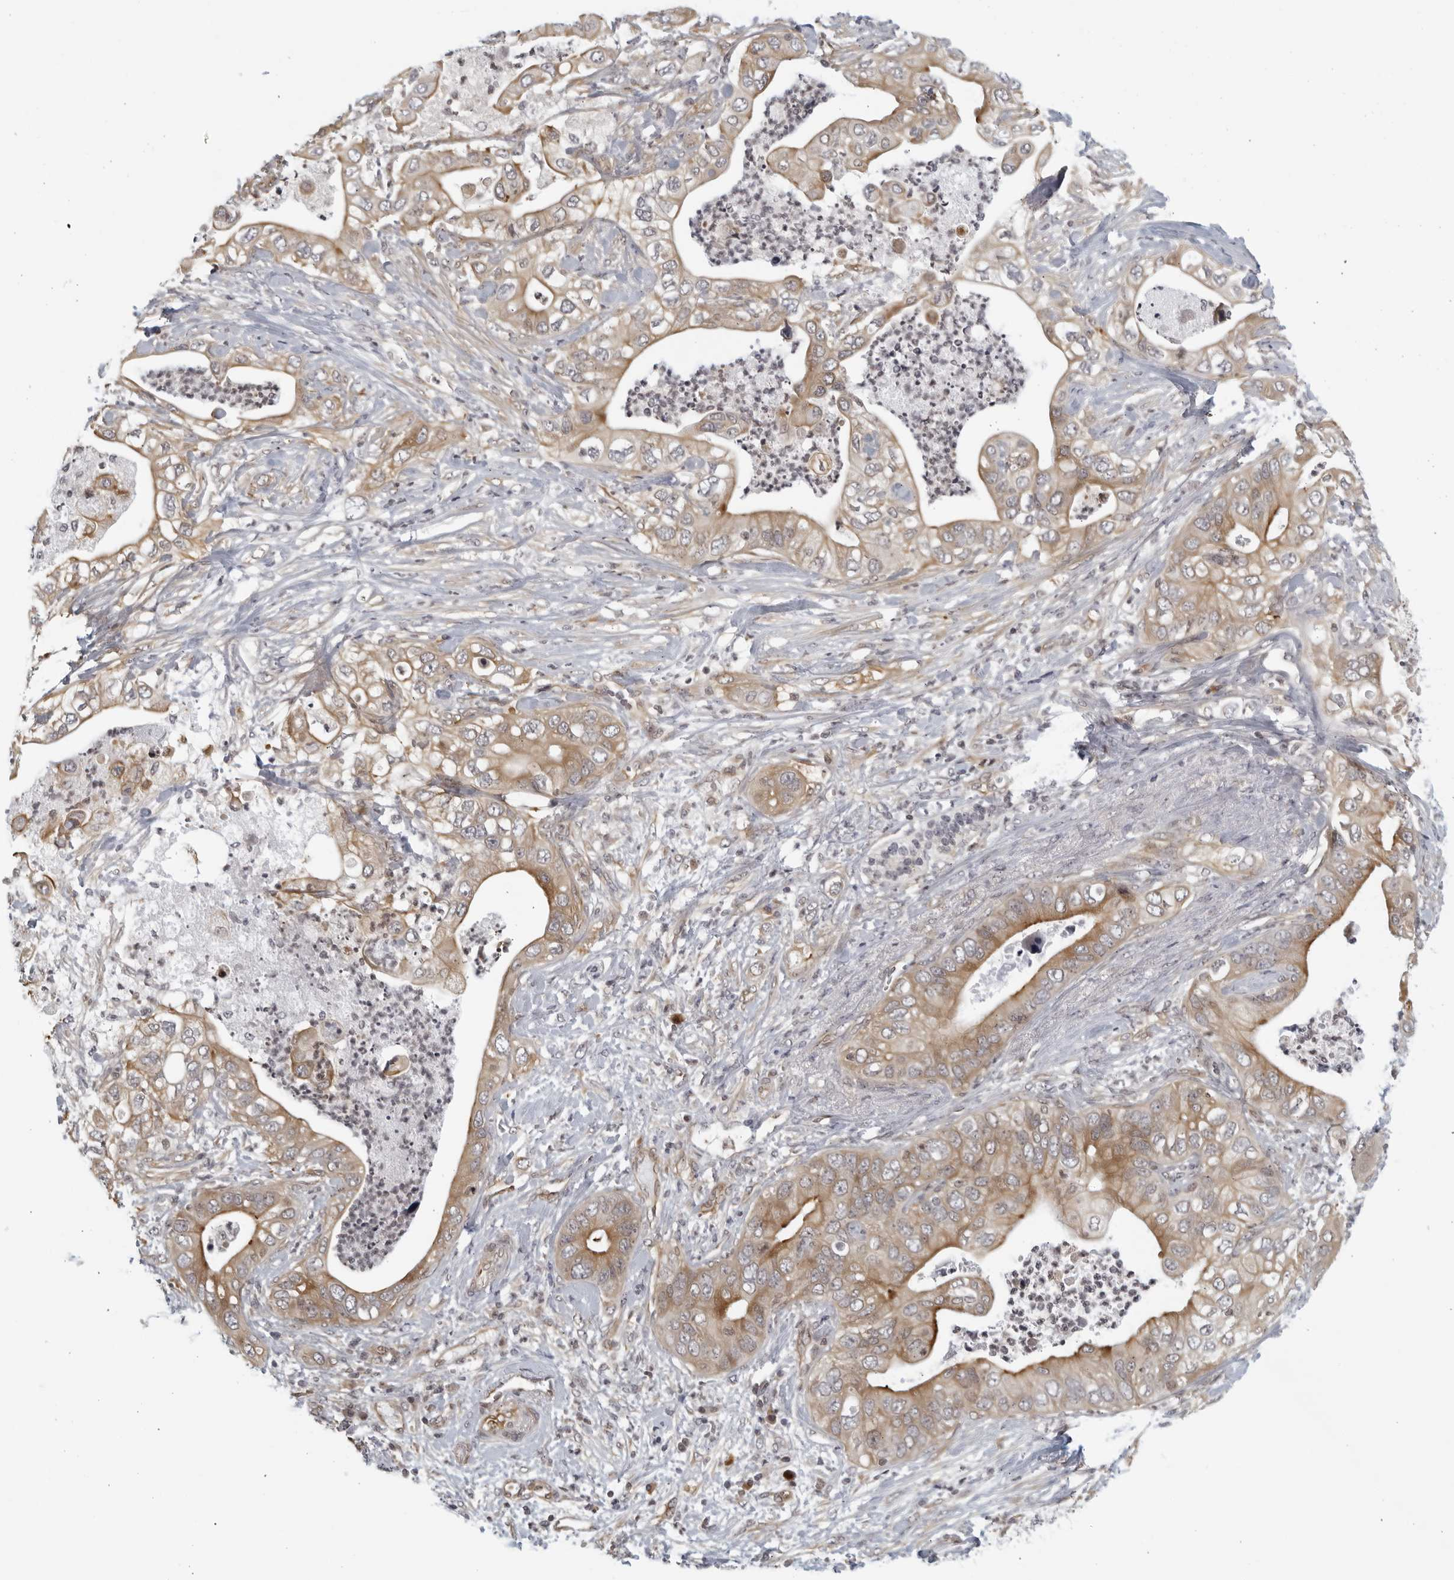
{"staining": {"intensity": "moderate", "quantity": ">75%", "location": "cytoplasmic/membranous"}, "tissue": "pancreatic cancer", "cell_type": "Tumor cells", "image_type": "cancer", "snomed": [{"axis": "morphology", "description": "Adenocarcinoma, NOS"}, {"axis": "topography", "description": "Pancreas"}], "caption": "Tumor cells exhibit medium levels of moderate cytoplasmic/membranous staining in approximately >75% of cells in human adenocarcinoma (pancreatic).", "gene": "SERTAD4", "patient": {"sex": "female", "age": 78}}